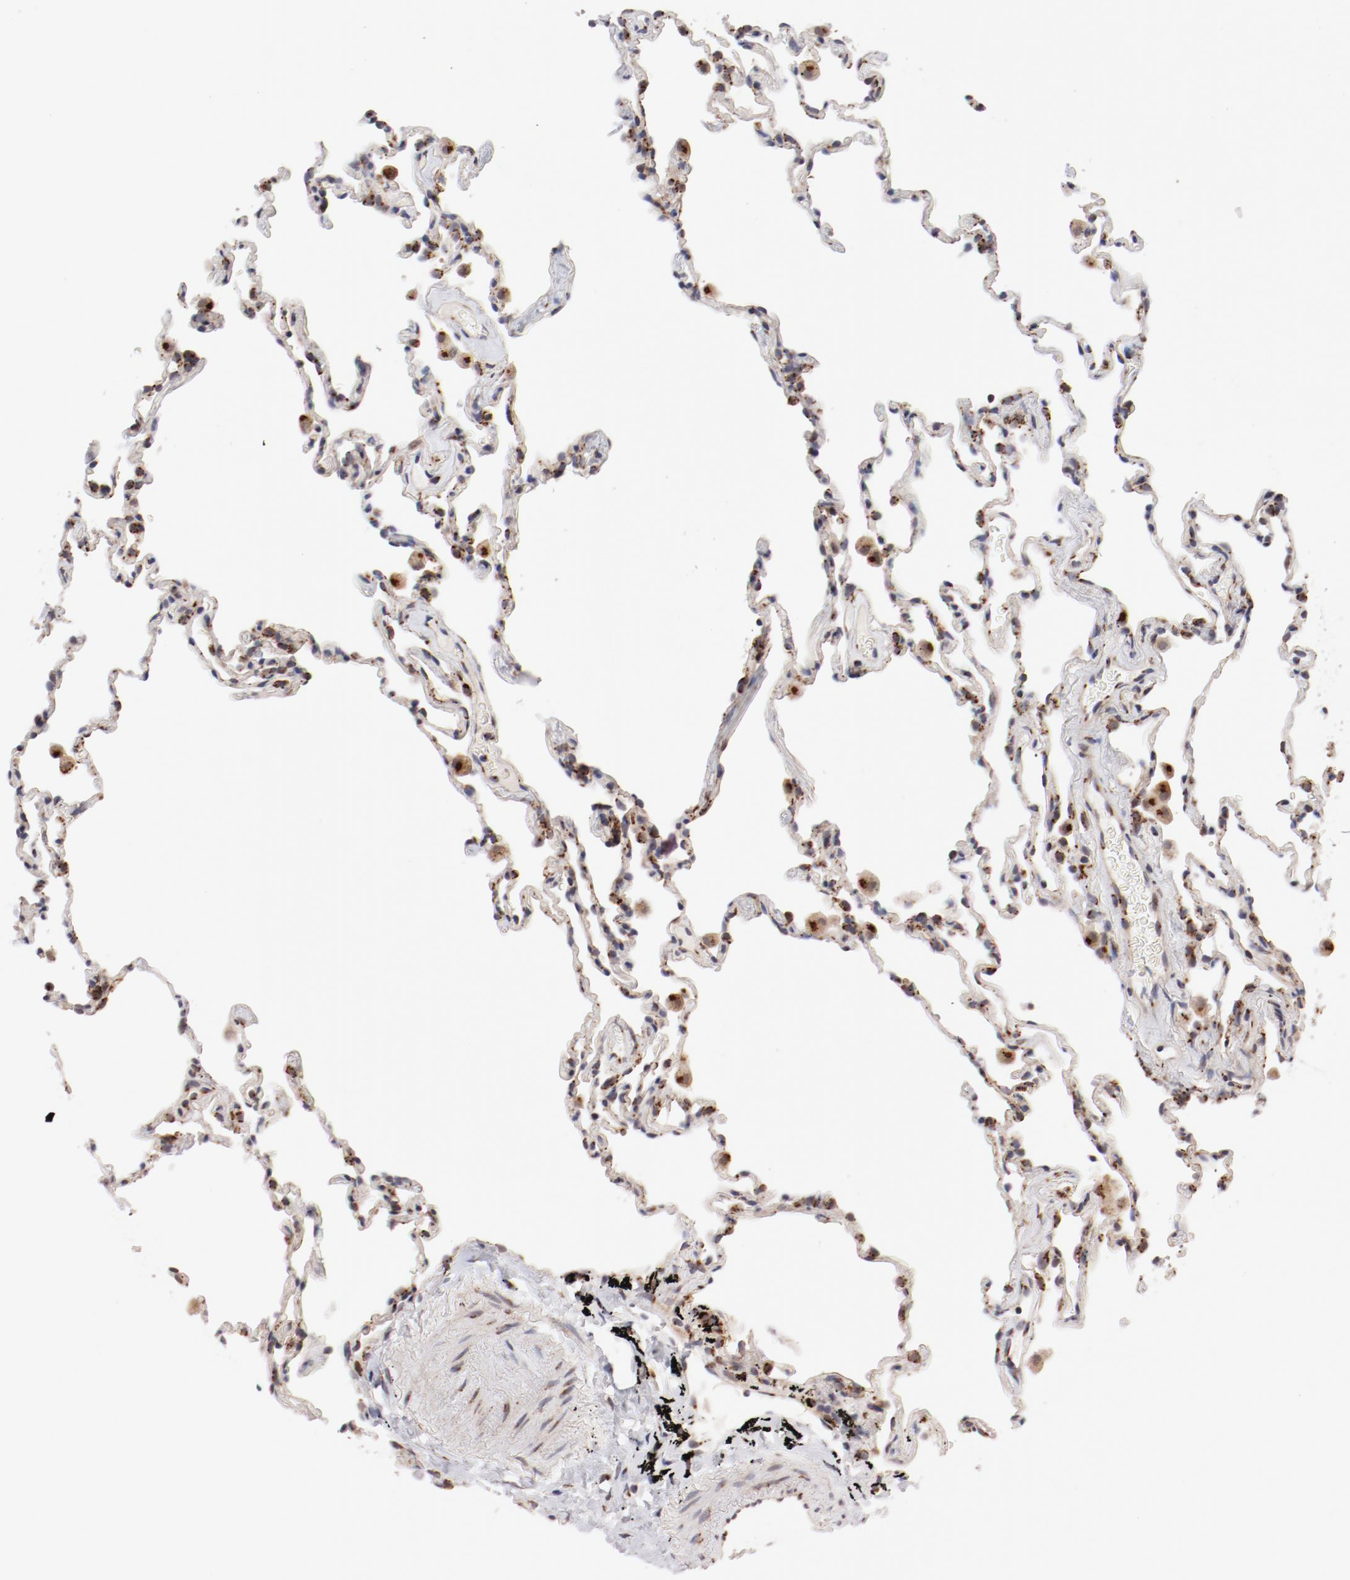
{"staining": {"intensity": "weak", "quantity": "<25%", "location": "cytoplasmic/membranous"}, "tissue": "lung", "cell_type": "Alveolar cells", "image_type": "normal", "snomed": [{"axis": "morphology", "description": "Normal tissue, NOS"}, {"axis": "morphology", "description": "Soft tissue tumor metastatic"}, {"axis": "topography", "description": "Lung"}], "caption": "High power microscopy photomicrograph of an IHC micrograph of normal lung, revealing no significant positivity in alveolar cells. (DAB IHC visualized using brightfield microscopy, high magnification).", "gene": "RPL12", "patient": {"sex": "male", "age": 59}}